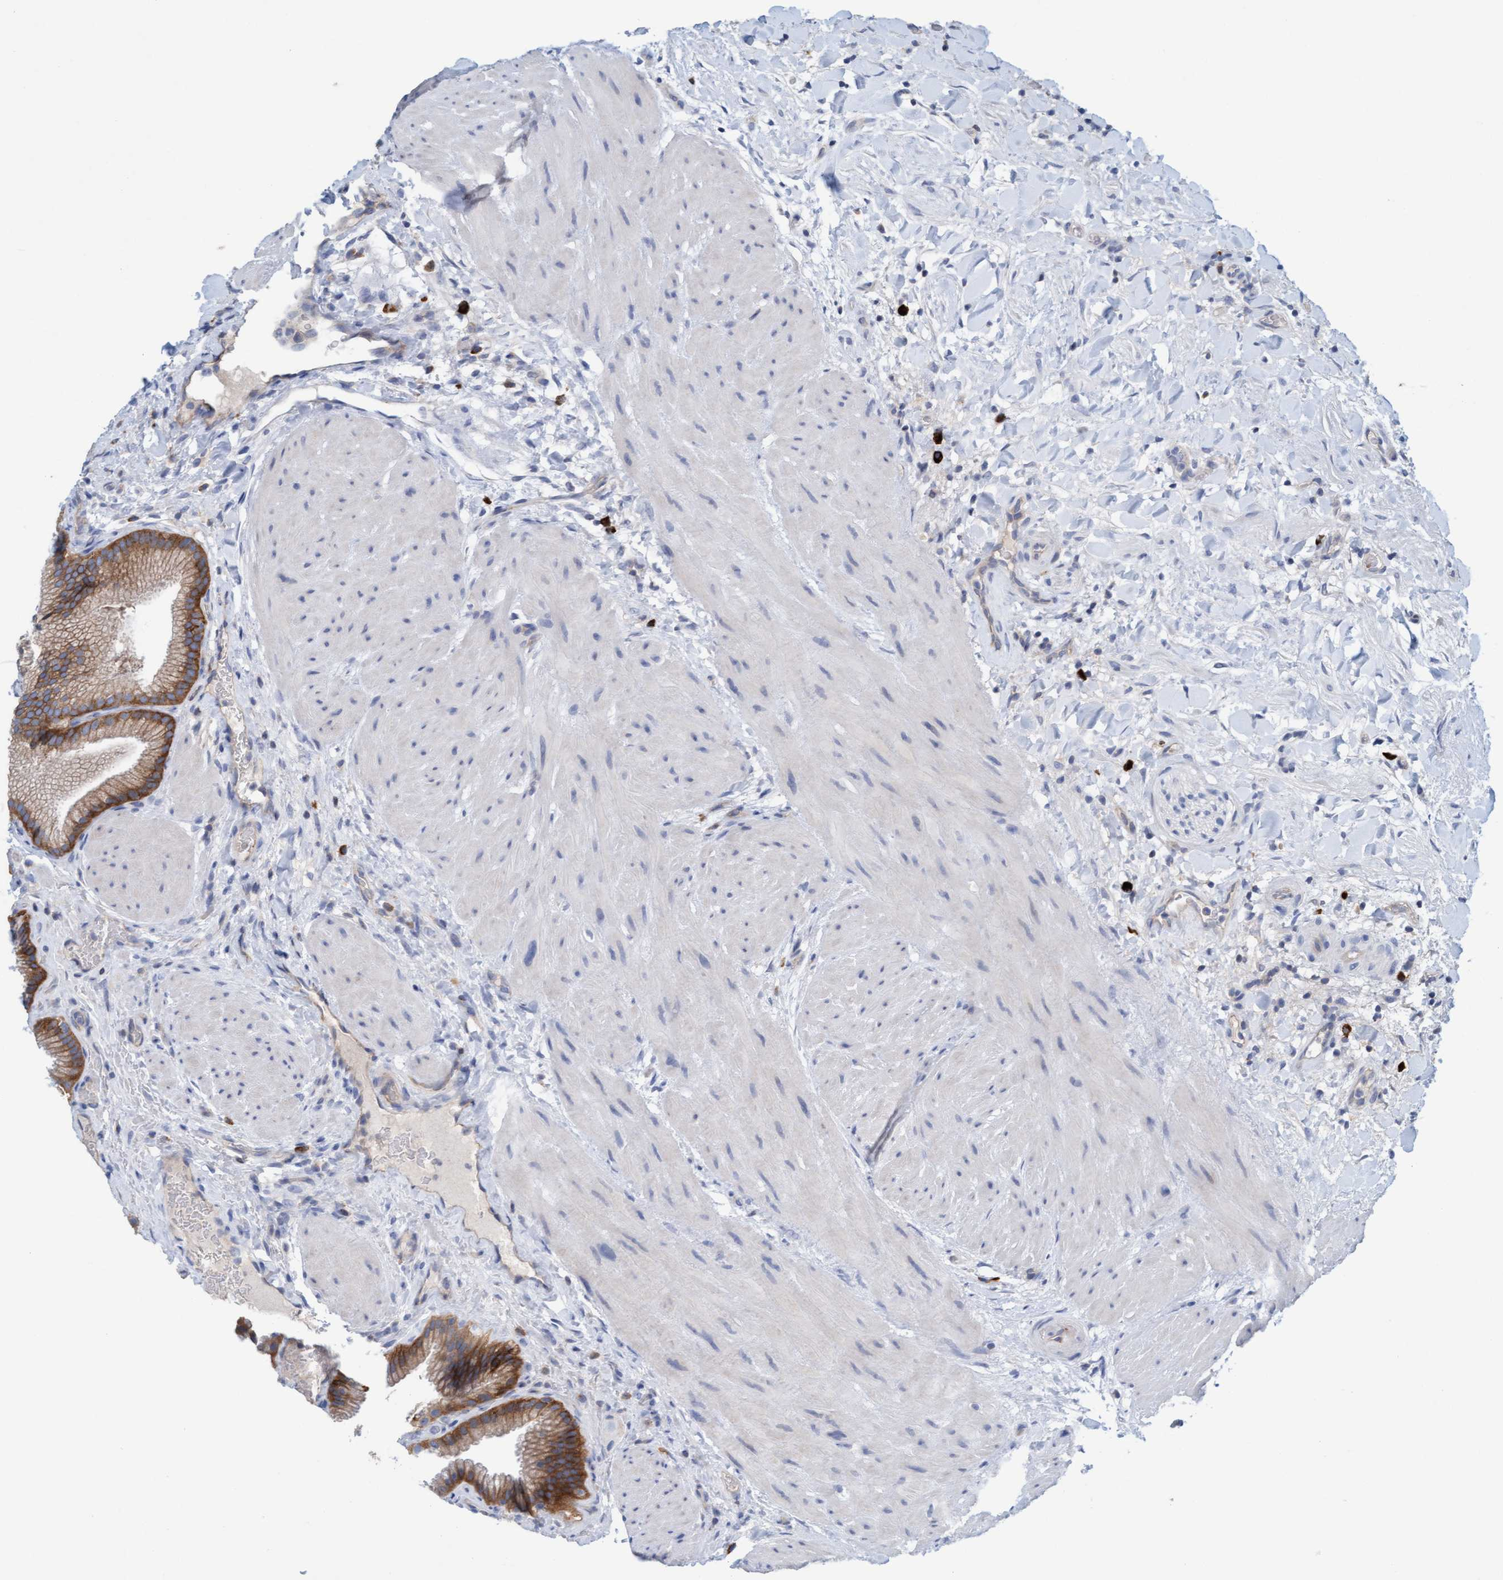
{"staining": {"intensity": "strong", "quantity": ">75%", "location": "cytoplasmic/membranous"}, "tissue": "gallbladder", "cell_type": "Glandular cells", "image_type": "normal", "snomed": [{"axis": "morphology", "description": "Normal tissue, NOS"}, {"axis": "topography", "description": "Gallbladder"}], "caption": "Strong cytoplasmic/membranous protein expression is appreciated in approximately >75% of glandular cells in gallbladder.", "gene": "SIGIRR", "patient": {"sex": "male", "age": 49}}